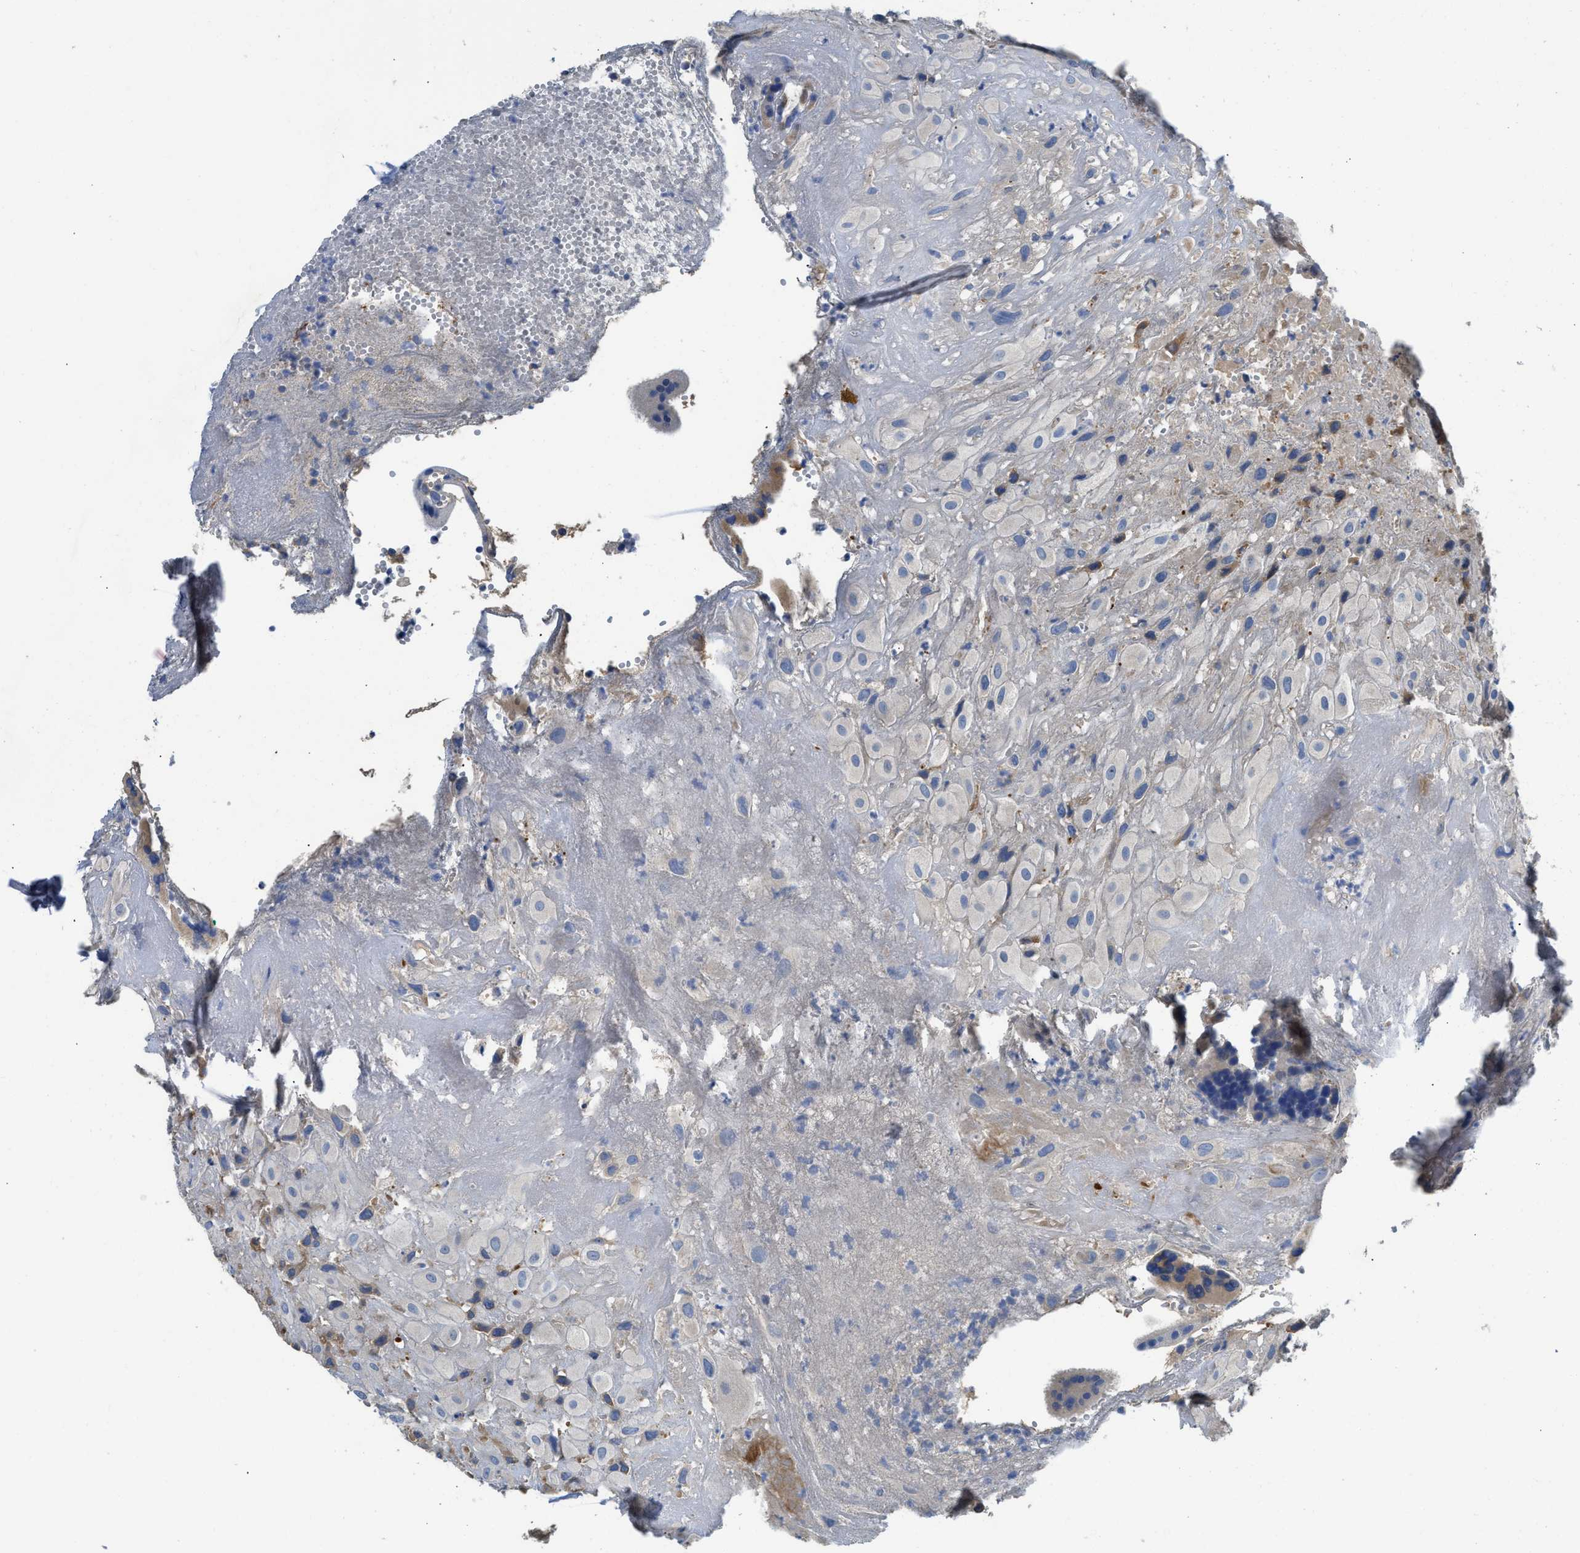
{"staining": {"intensity": "negative", "quantity": "none", "location": "none"}, "tissue": "placenta", "cell_type": "Decidual cells", "image_type": "normal", "snomed": [{"axis": "morphology", "description": "Normal tissue, NOS"}, {"axis": "topography", "description": "Placenta"}], "caption": "Histopathology image shows no protein expression in decidual cells of normal placenta. (Brightfield microscopy of DAB immunohistochemistry at high magnification).", "gene": "C1S", "patient": {"sex": "female", "age": 18}}